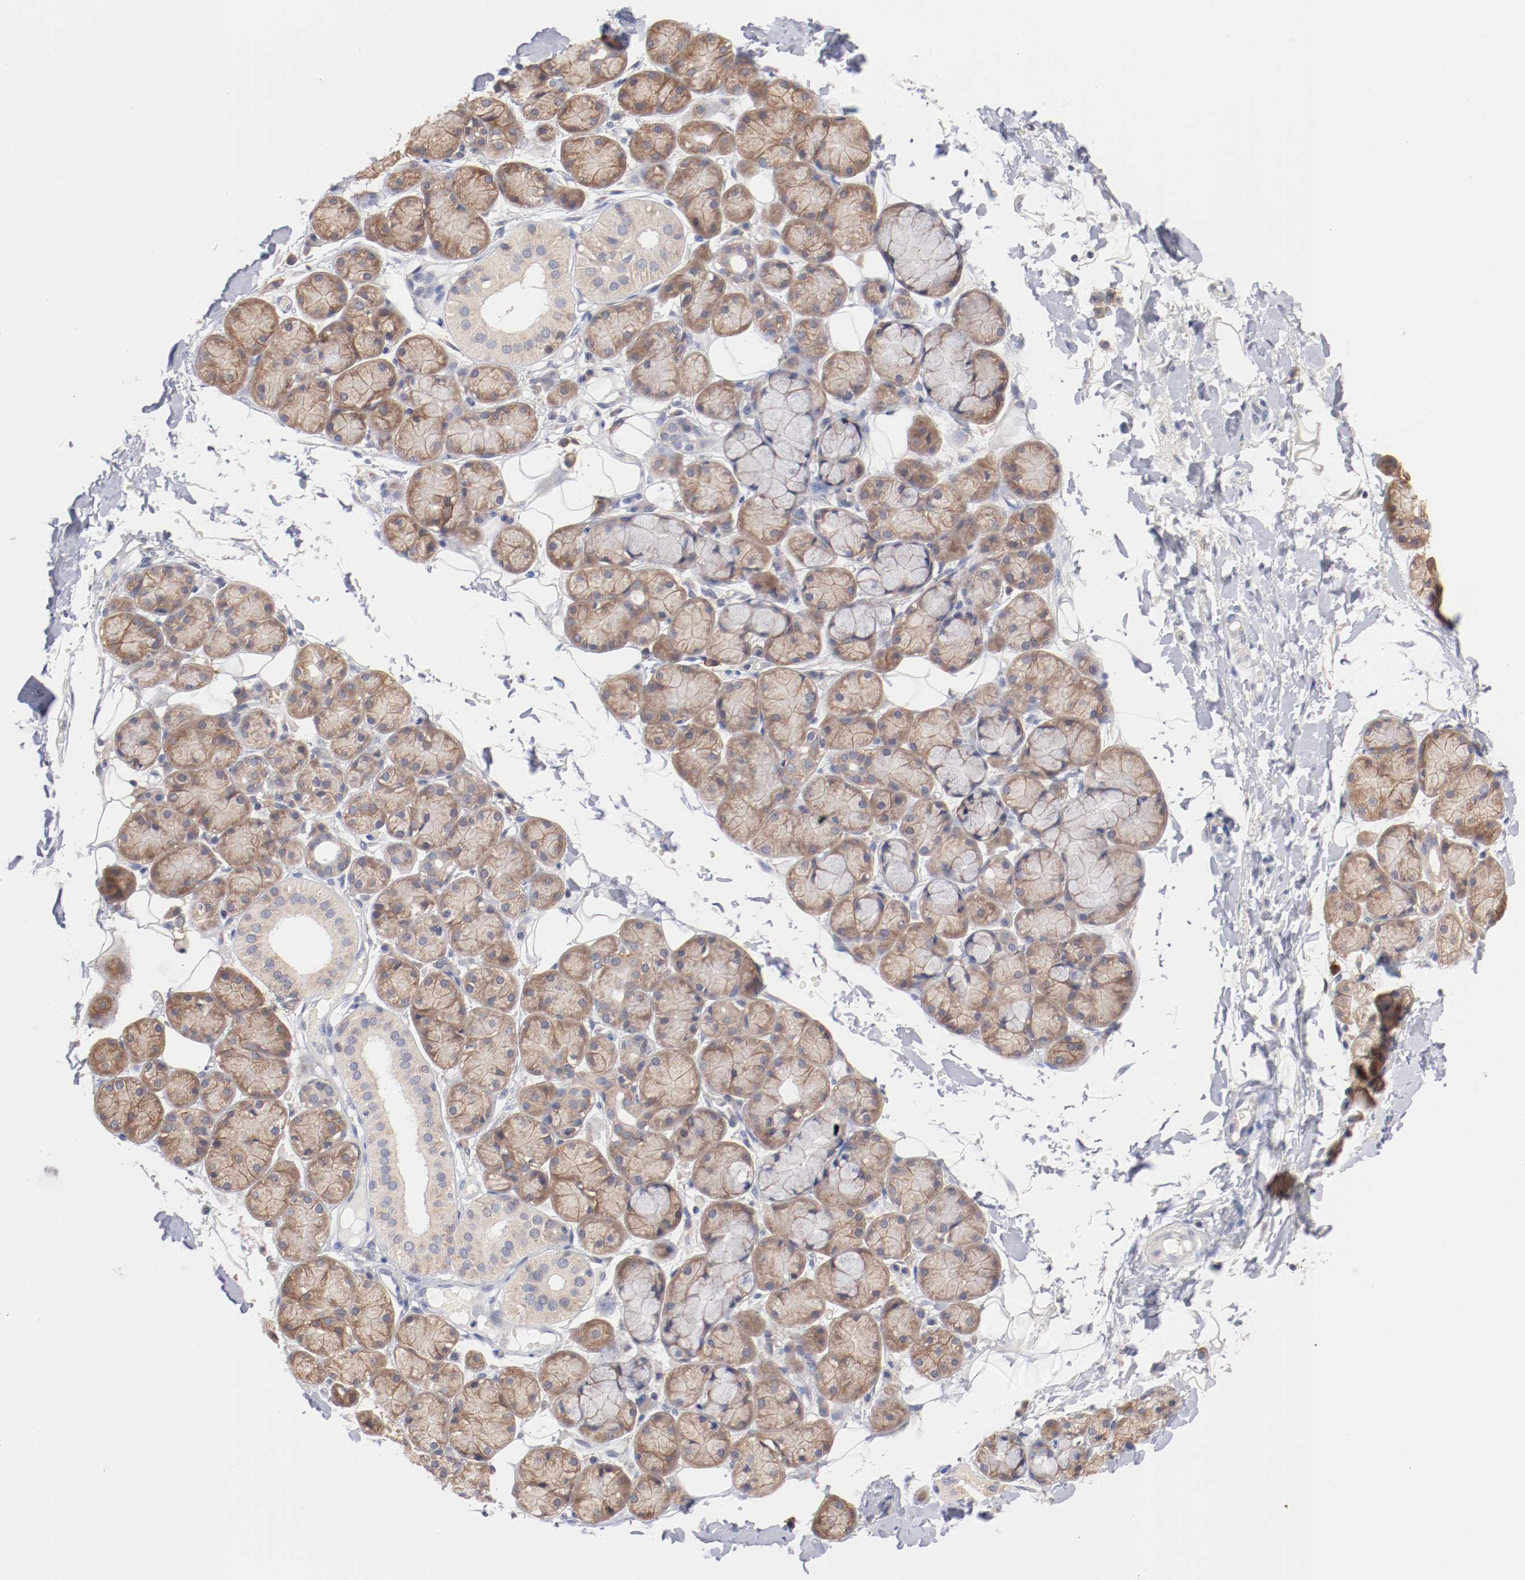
{"staining": {"intensity": "moderate", "quantity": ">75%", "location": "cytoplasmic/membranous"}, "tissue": "salivary gland", "cell_type": "Glandular cells", "image_type": "normal", "snomed": [{"axis": "morphology", "description": "Normal tissue, NOS"}, {"axis": "topography", "description": "Skeletal muscle"}, {"axis": "topography", "description": "Oral tissue"}, {"axis": "topography", "description": "Salivary gland"}, {"axis": "topography", "description": "Peripheral nerve tissue"}], "caption": "Immunohistochemical staining of benign human salivary gland exhibits >75% levels of moderate cytoplasmic/membranous protein expression in approximately >75% of glandular cells. The protein is stained brown, and the nuclei are stained in blue (DAB (3,3'-diaminobenzidine) IHC with brightfield microscopy, high magnification).", "gene": "SETD3", "patient": {"sex": "male", "age": 54}}